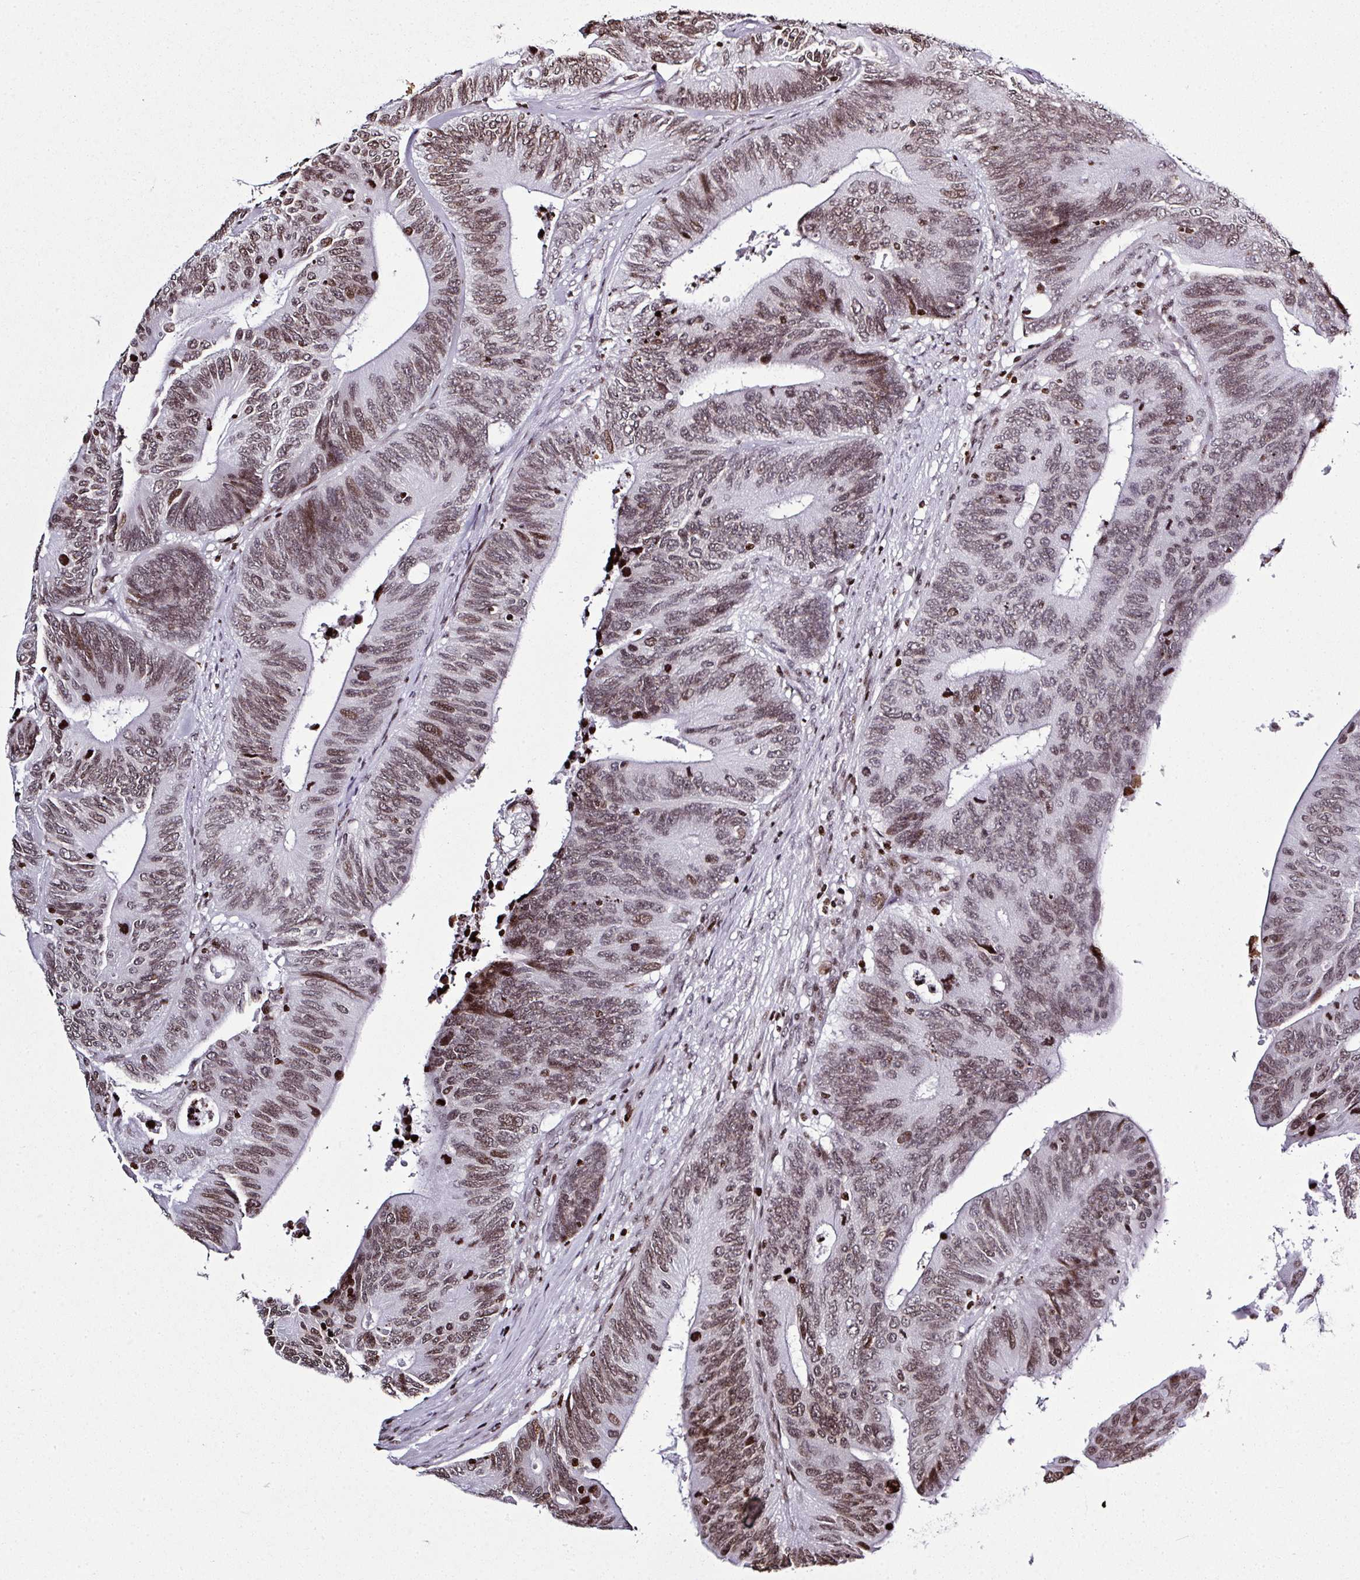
{"staining": {"intensity": "moderate", "quantity": ">75%", "location": "nuclear"}, "tissue": "colorectal cancer", "cell_type": "Tumor cells", "image_type": "cancer", "snomed": [{"axis": "morphology", "description": "Adenocarcinoma, NOS"}, {"axis": "topography", "description": "Colon"}], "caption": "A medium amount of moderate nuclear expression is appreciated in approximately >75% of tumor cells in colorectal adenocarcinoma tissue.", "gene": "RASL11A", "patient": {"sex": "male", "age": 87}}